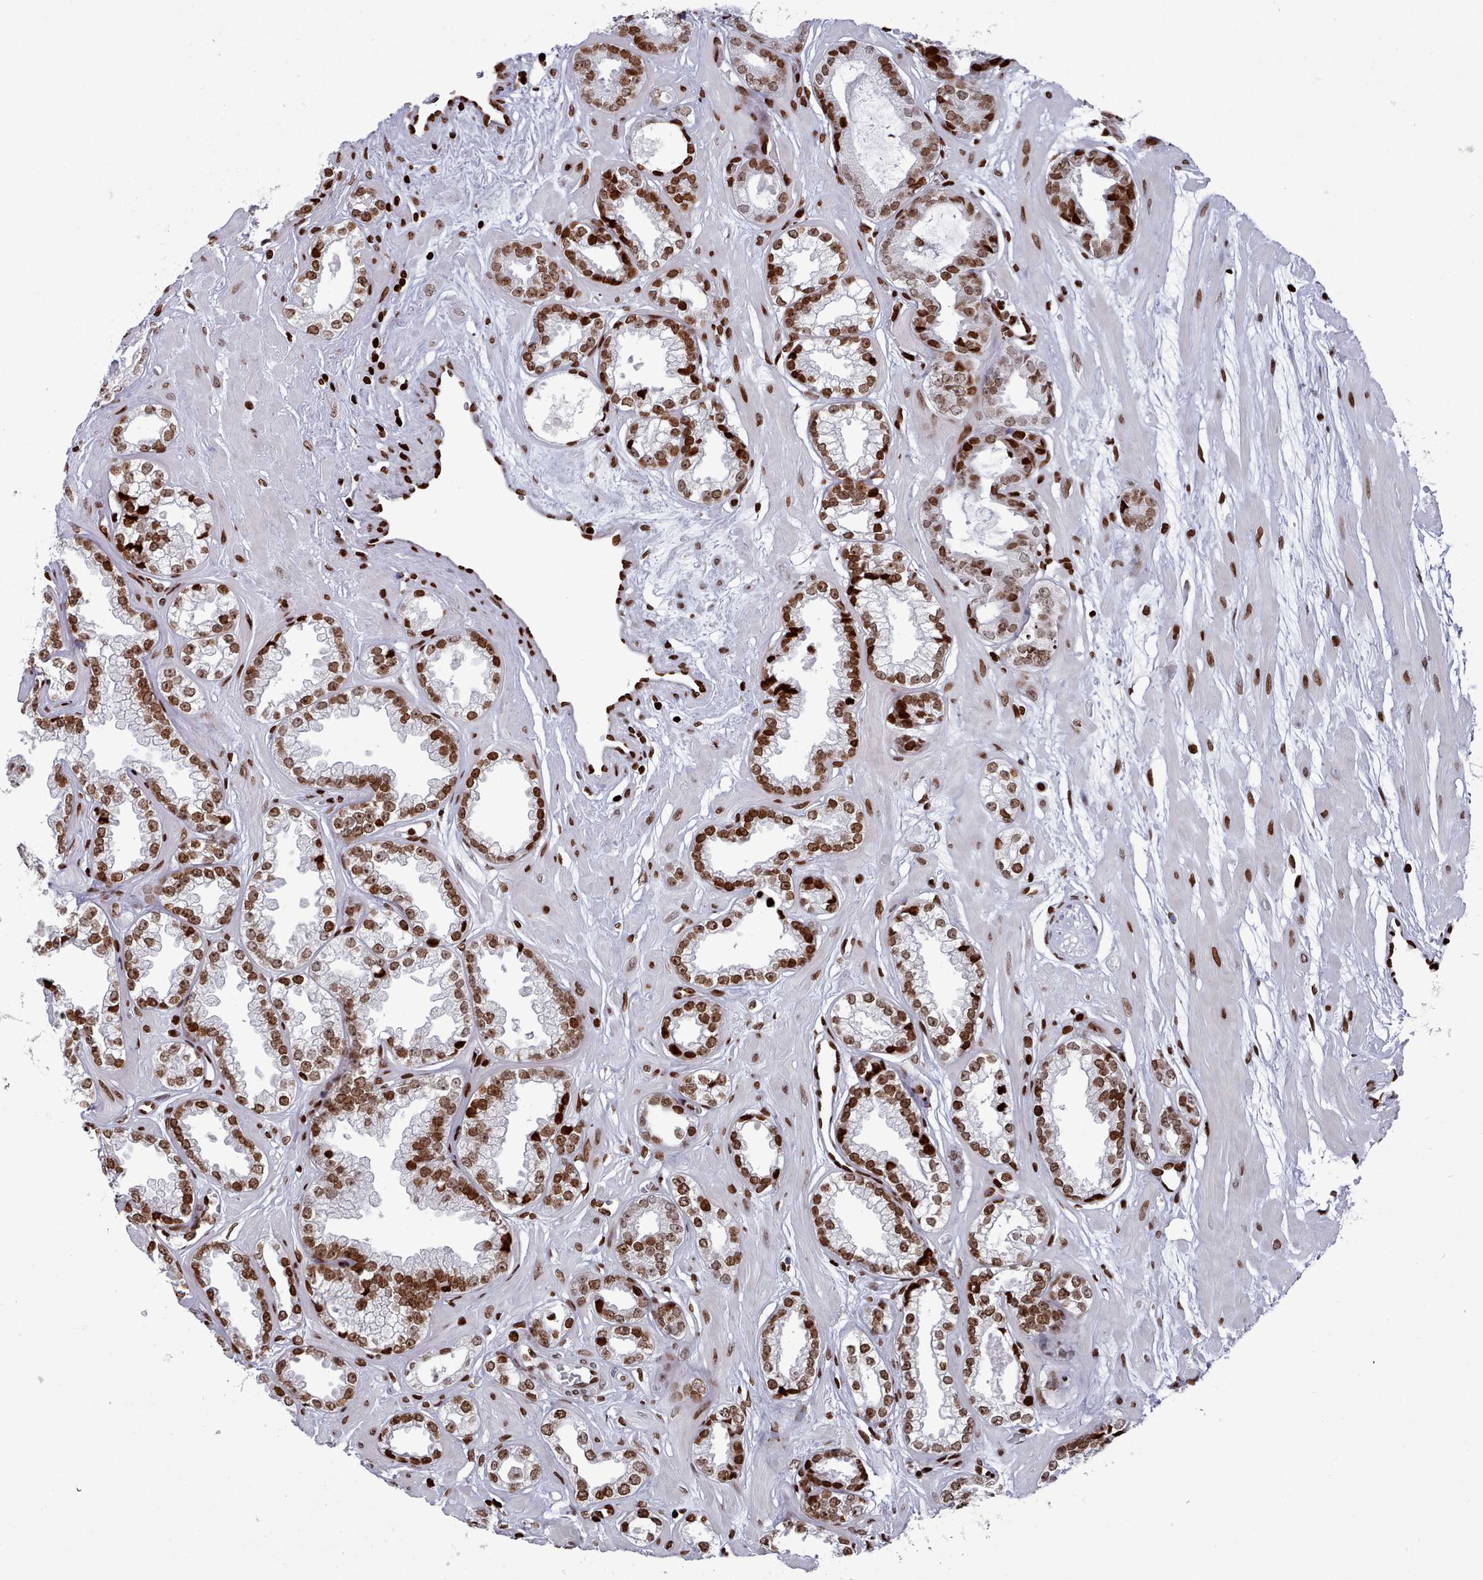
{"staining": {"intensity": "moderate", "quantity": ">75%", "location": "nuclear"}, "tissue": "prostate cancer", "cell_type": "Tumor cells", "image_type": "cancer", "snomed": [{"axis": "morphology", "description": "Adenocarcinoma, Low grade"}, {"axis": "topography", "description": "Prostate"}], "caption": "Immunohistochemistry (IHC) image of neoplastic tissue: prostate cancer (adenocarcinoma (low-grade)) stained using immunohistochemistry demonstrates medium levels of moderate protein expression localized specifically in the nuclear of tumor cells, appearing as a nuclear brown color.", "gene": "PCDHB12", "patient": {"sex": "male", "age": 60}}